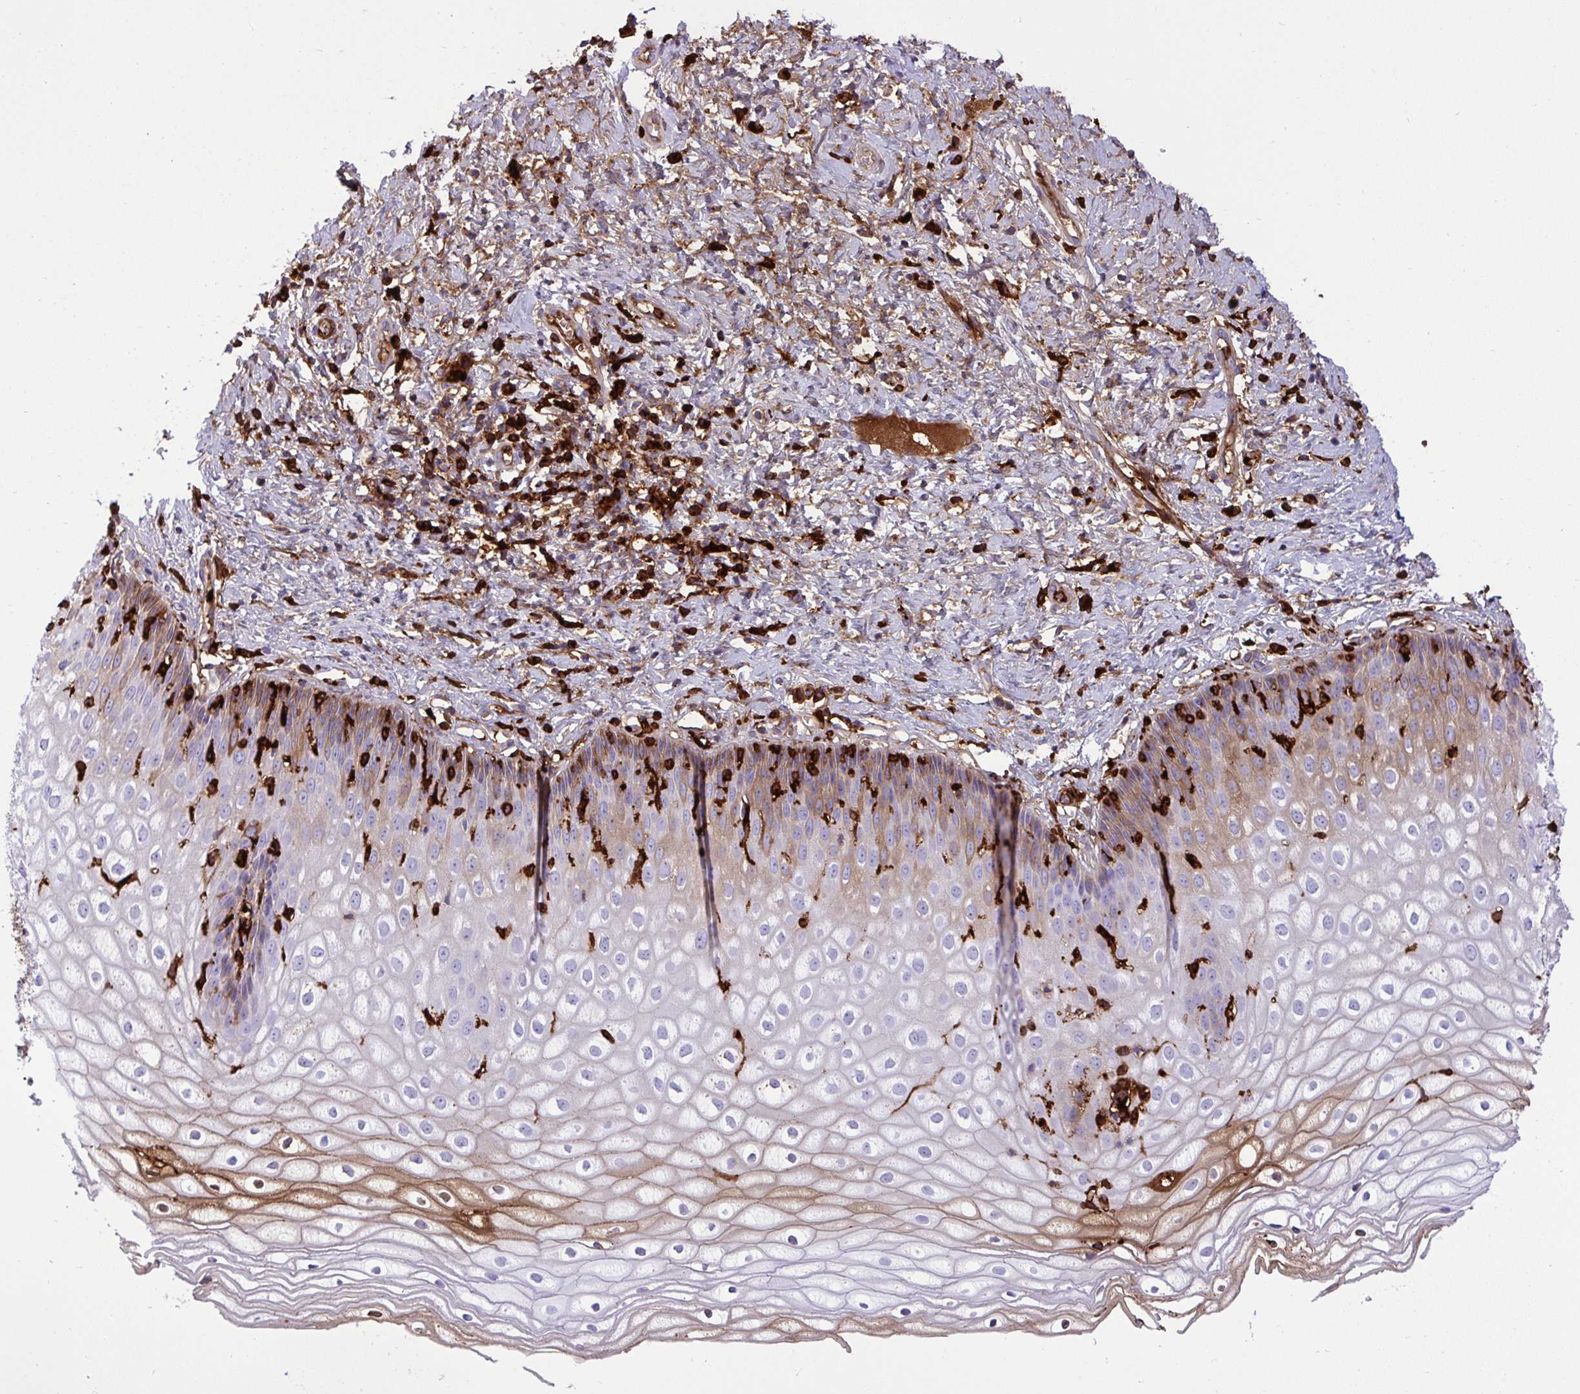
{"staining": {"intensity": "strong", "quantity": "<25%", "location": "cytoplasmic/membranous"}, "tissue": "cervix", "cell_type": "Glandular cells", "image_type": "normal", "snomed": [{"axis": "morphology", "description": "Normal tissue, NOS"}, {"axis": "topography", "description": "Cervix"}], "caption": "Strong cytoplasmic/membranous protein expression is identified in about <25% of glandular cells in cervix. (DAB (3,3'-diaminobenzidine) = brown stain, brightfield microscopy at high magnification).", "gene": "F2", "patient": {"sex": "female", "age": 36}}